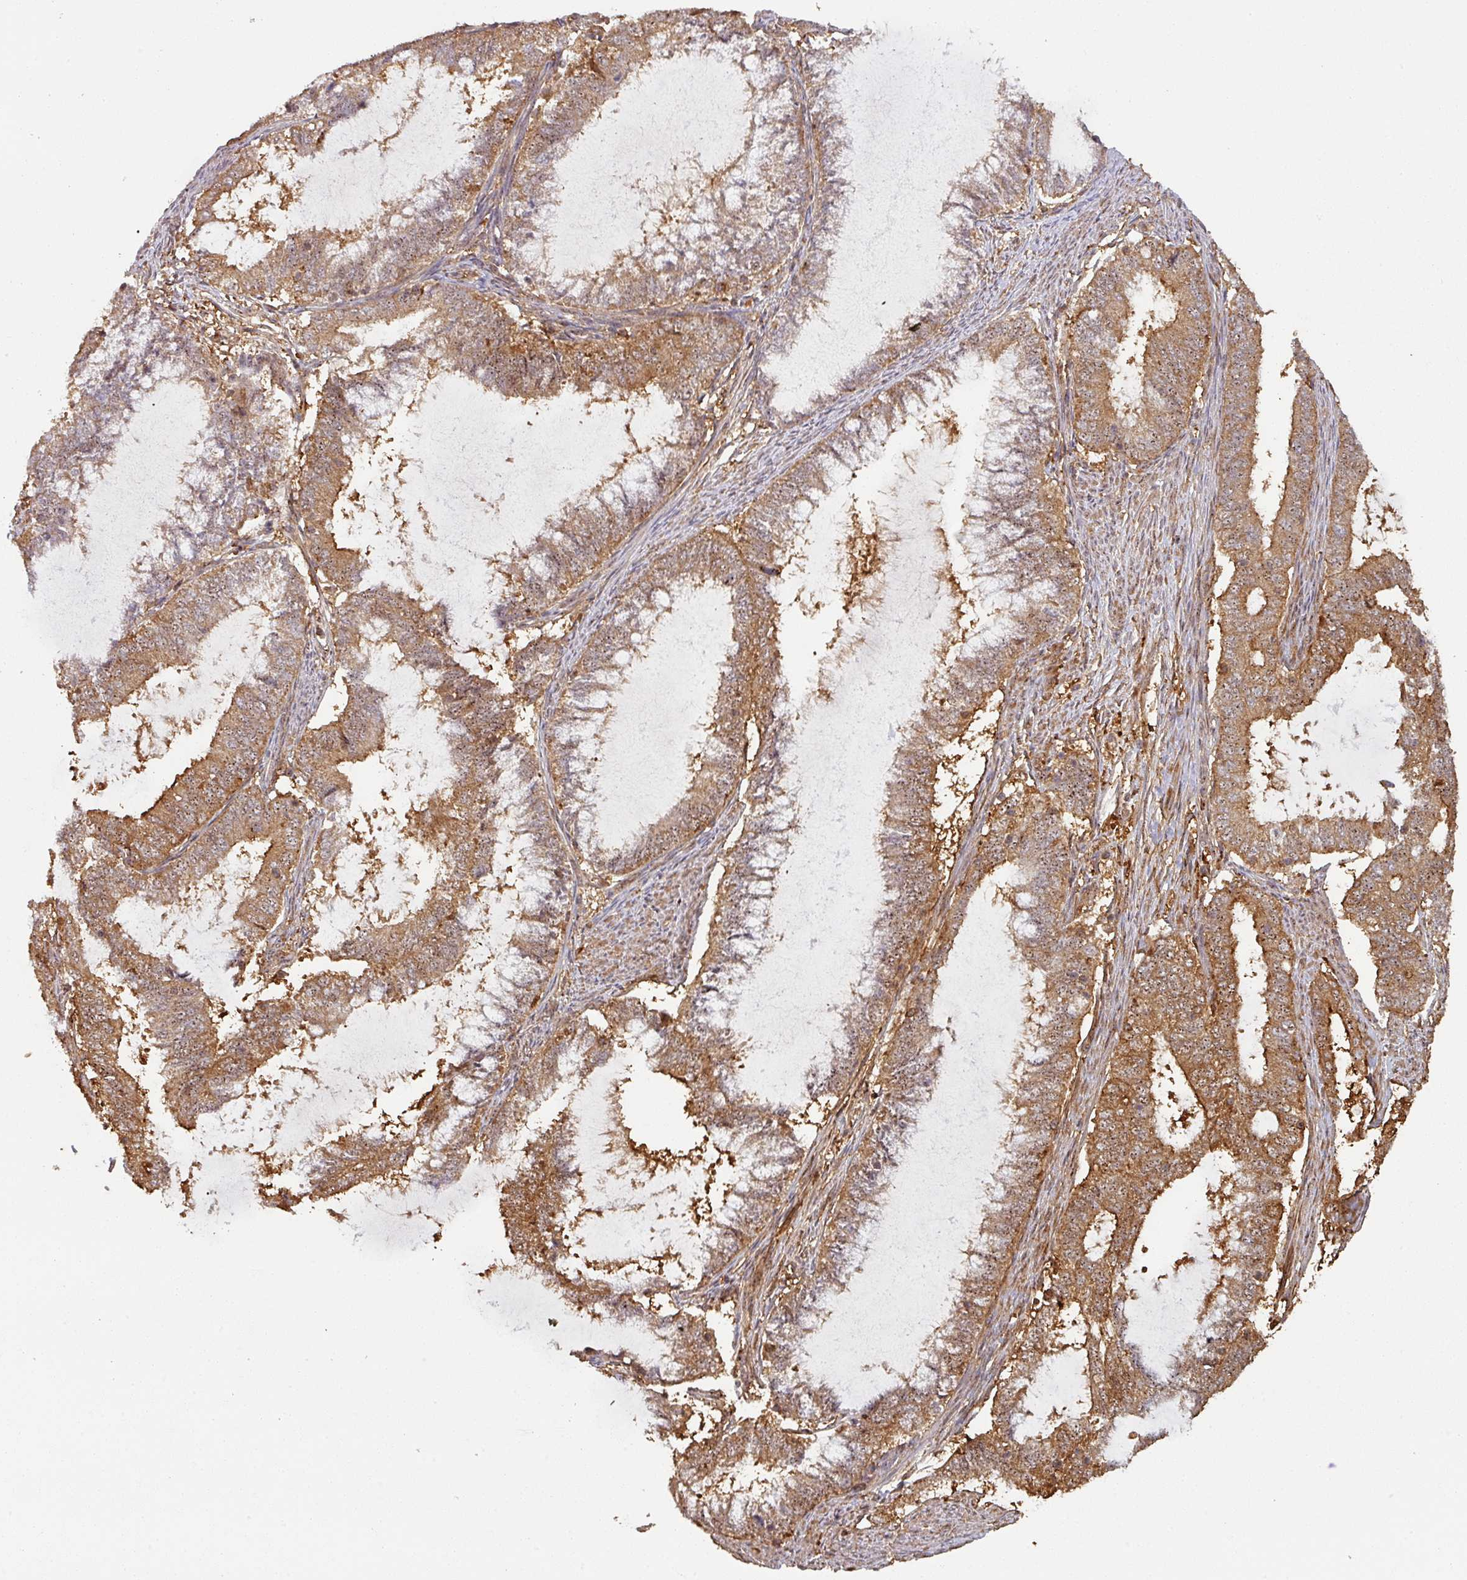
{"staining": {"intensity": "moderate", "quantity": ">75%", "location": "cytoplasmic/membranous,nuclear"}, "tissue": "endometrial cancer", "cell_type": "Tumor cells", "image_type": "cancer", "snomed": [{"axis": "morphology", "description": "Adenocarcinoma, NOS"}, {"axis": "topography", "description": "Endometrium"}], "caption": "Endometrial cancer (adenocarcinoma) stained for a protein exhibits moderate cytoplasmic/membranous and nuclear positivity in tumor cells. Nuclei are stained in blue.", "gene": "ZNF322", "patient": {"sex": "female", "age": 51}}